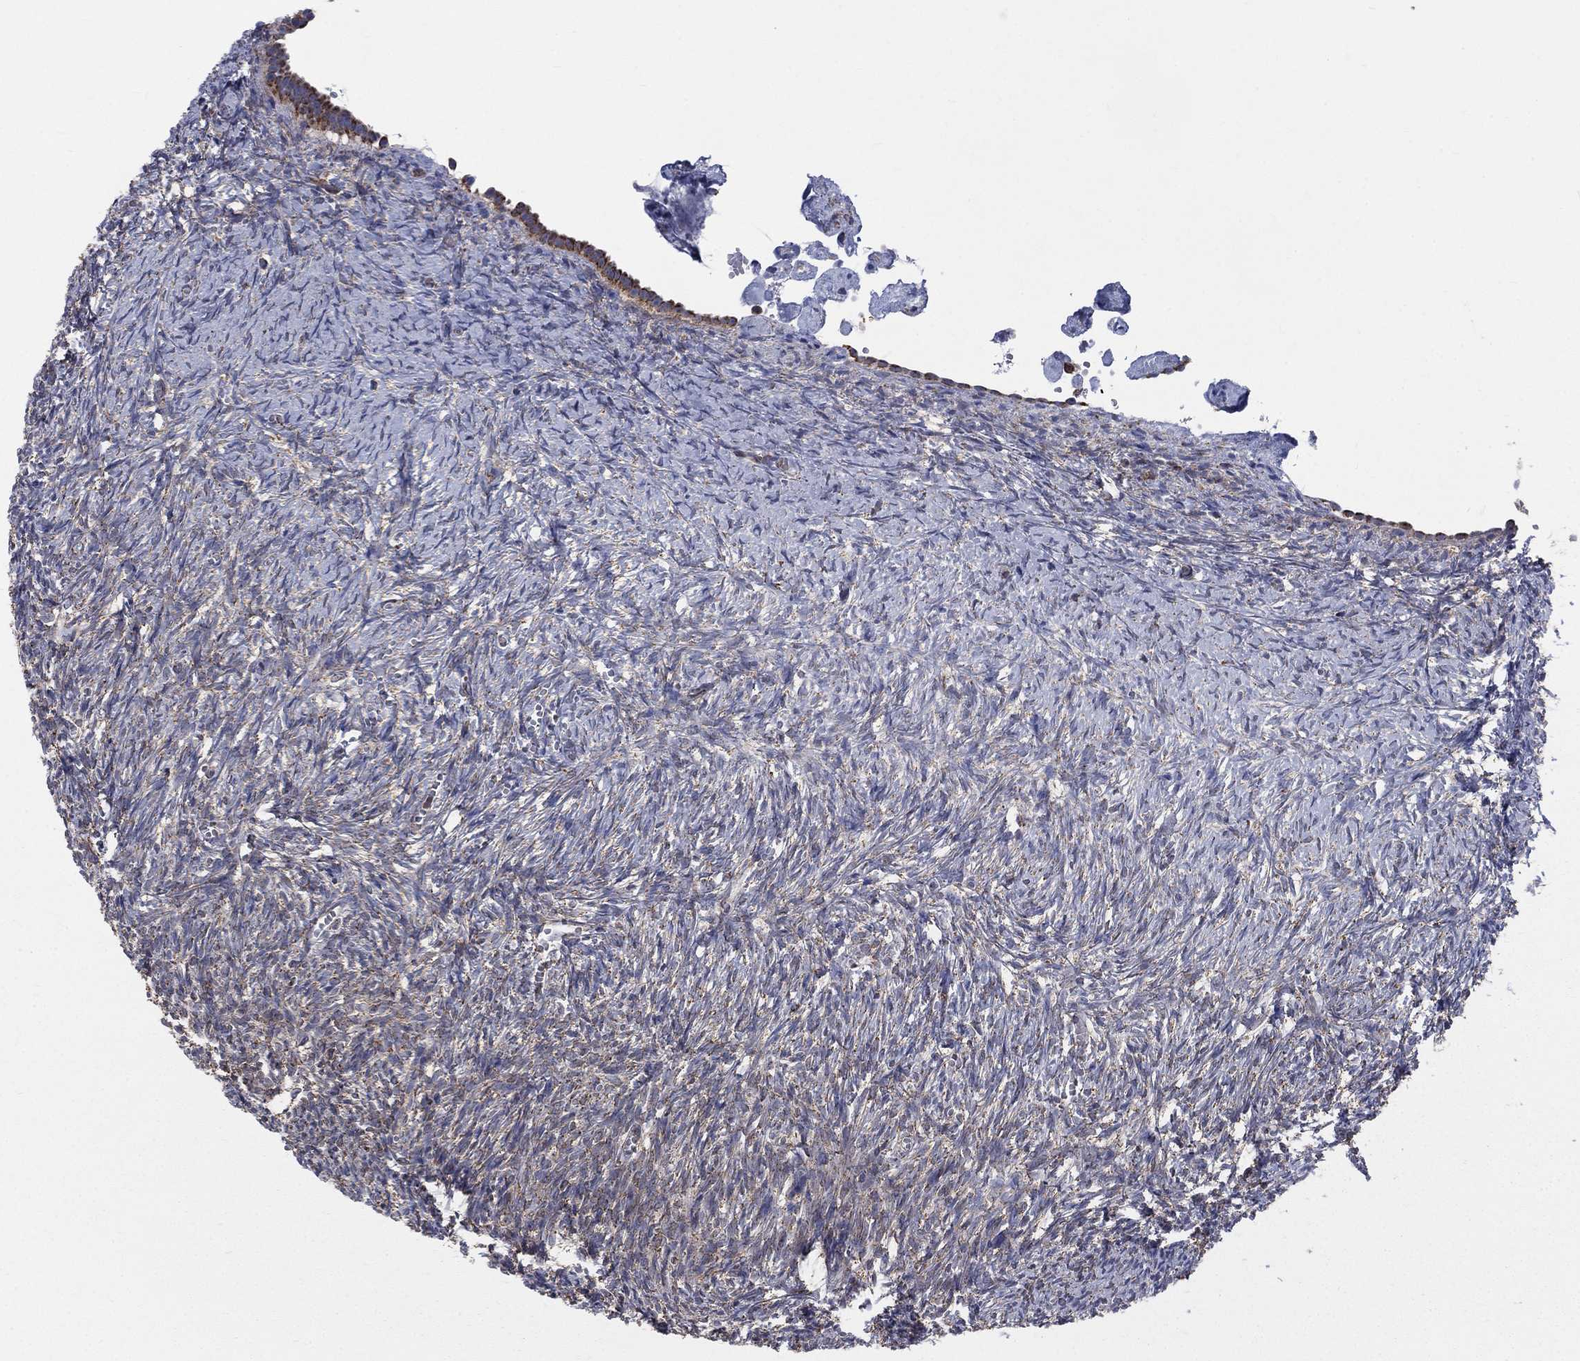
{"staining": {"intensity": "negative", "quantity": "none", "location": "none"}, "tissue": "ovary", "cell_type": "Ovarian stroma cells", "image_type": "normal", "snomed": [{"axis": "morphology", "description": "Normal tissue, NOS"}, {"axis": "topography", "description": "Ovary"}], "caption": "Ovarian stroma cells show no significant protein staining in benign ovary. (Immunohistochemistry (ihc), brightfield microscopy, high magnification).", "gene": "NME7", "patient": {"sex": "female", "age": 43}}